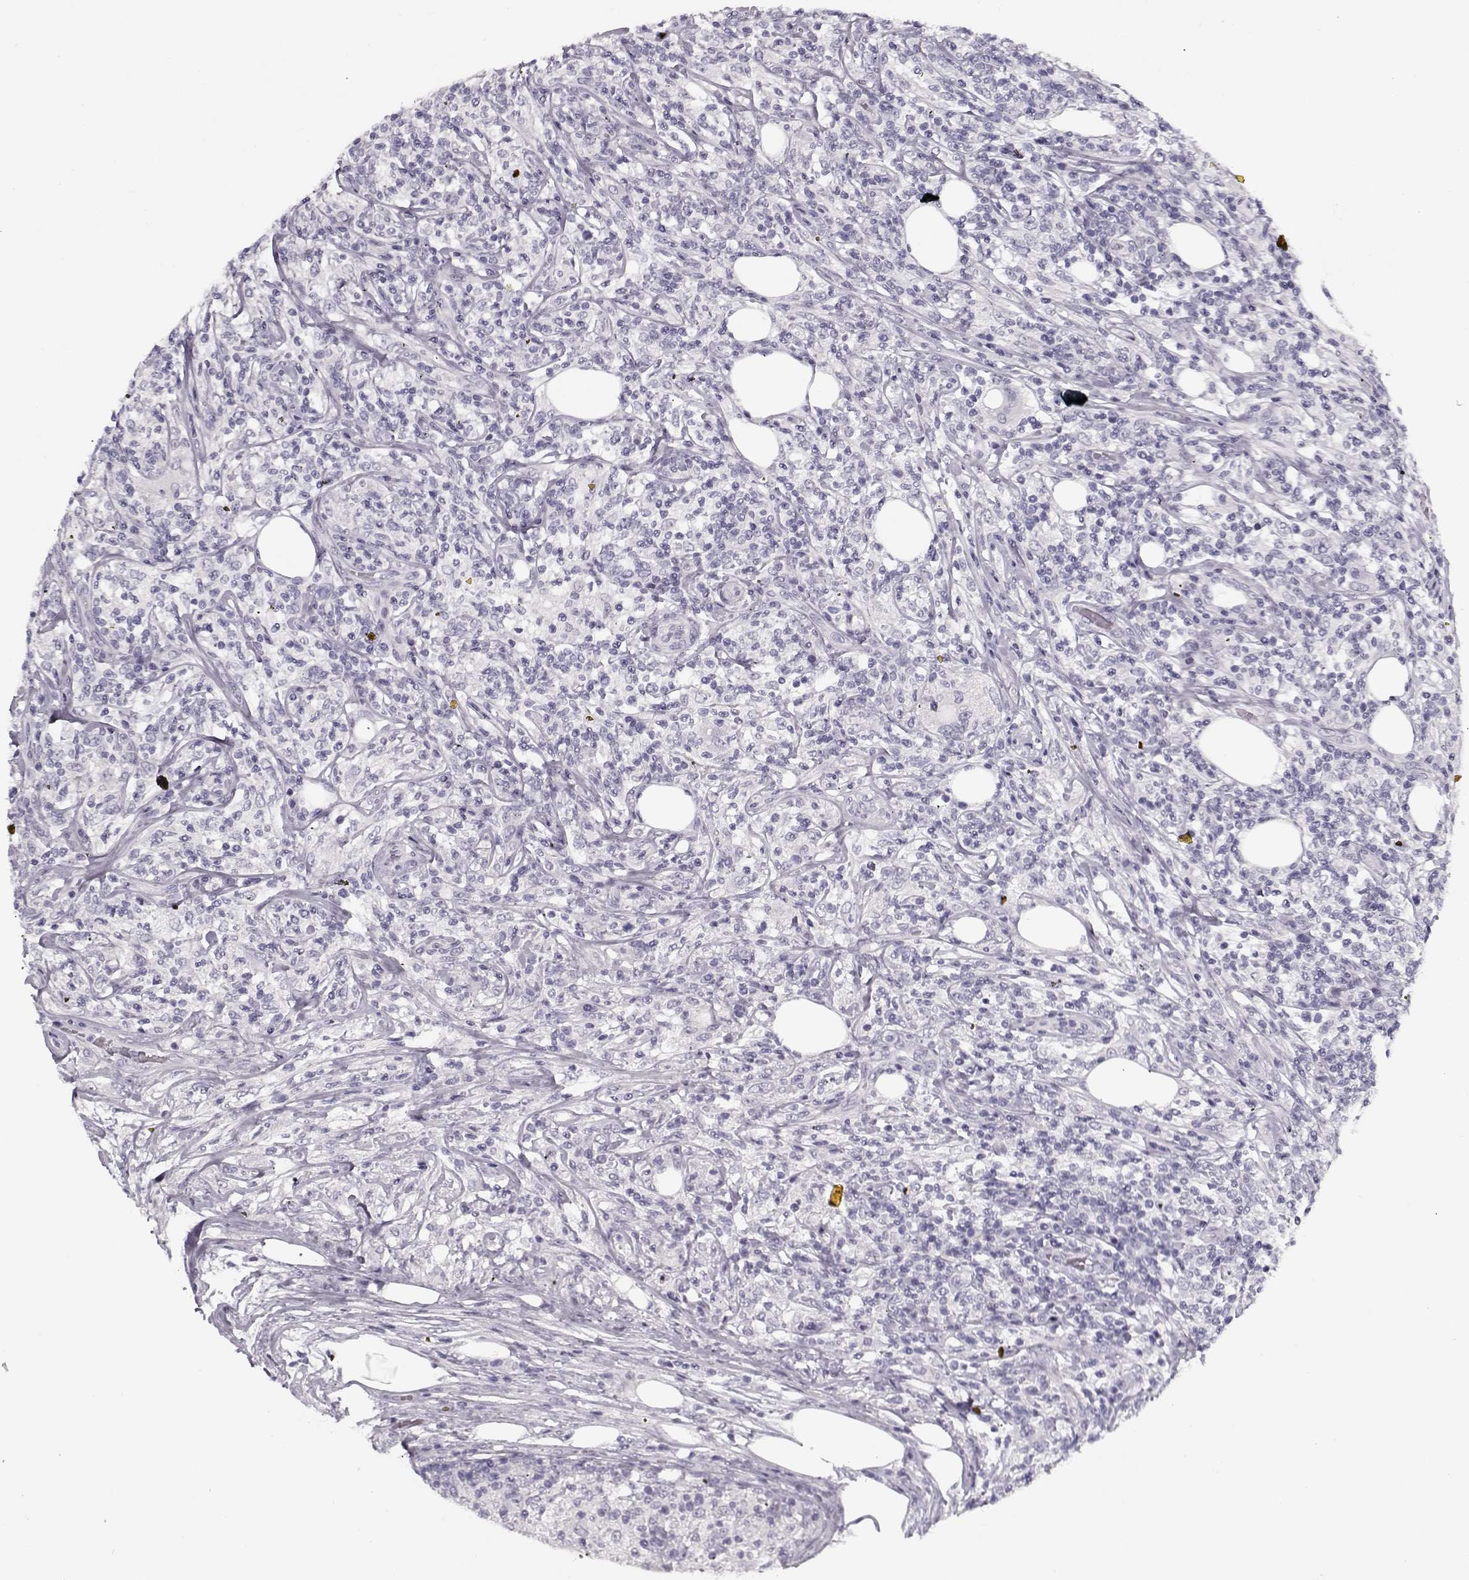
{"staining": {"intensity": "negative", "quantity": "none", "location": "none"}, "tissue": "lymphoma", "cell_type": "Tumor cells", "image_type": "cancer", "snomed": [{"axis": "morphology", "description": "Malignant lymphoma, non-Hodgkin's type, High grade"}, {"axis": "topography", "description": "Lymph node"}], "caption": "High-grade malignant lymphoma, non-Hodgkin's type stained for a protein using immunohistochemistry (IHC) demonstrates no staining tumor cells.", "gene": "PNMT", "patient": {"sex": "female", "age": 84}}